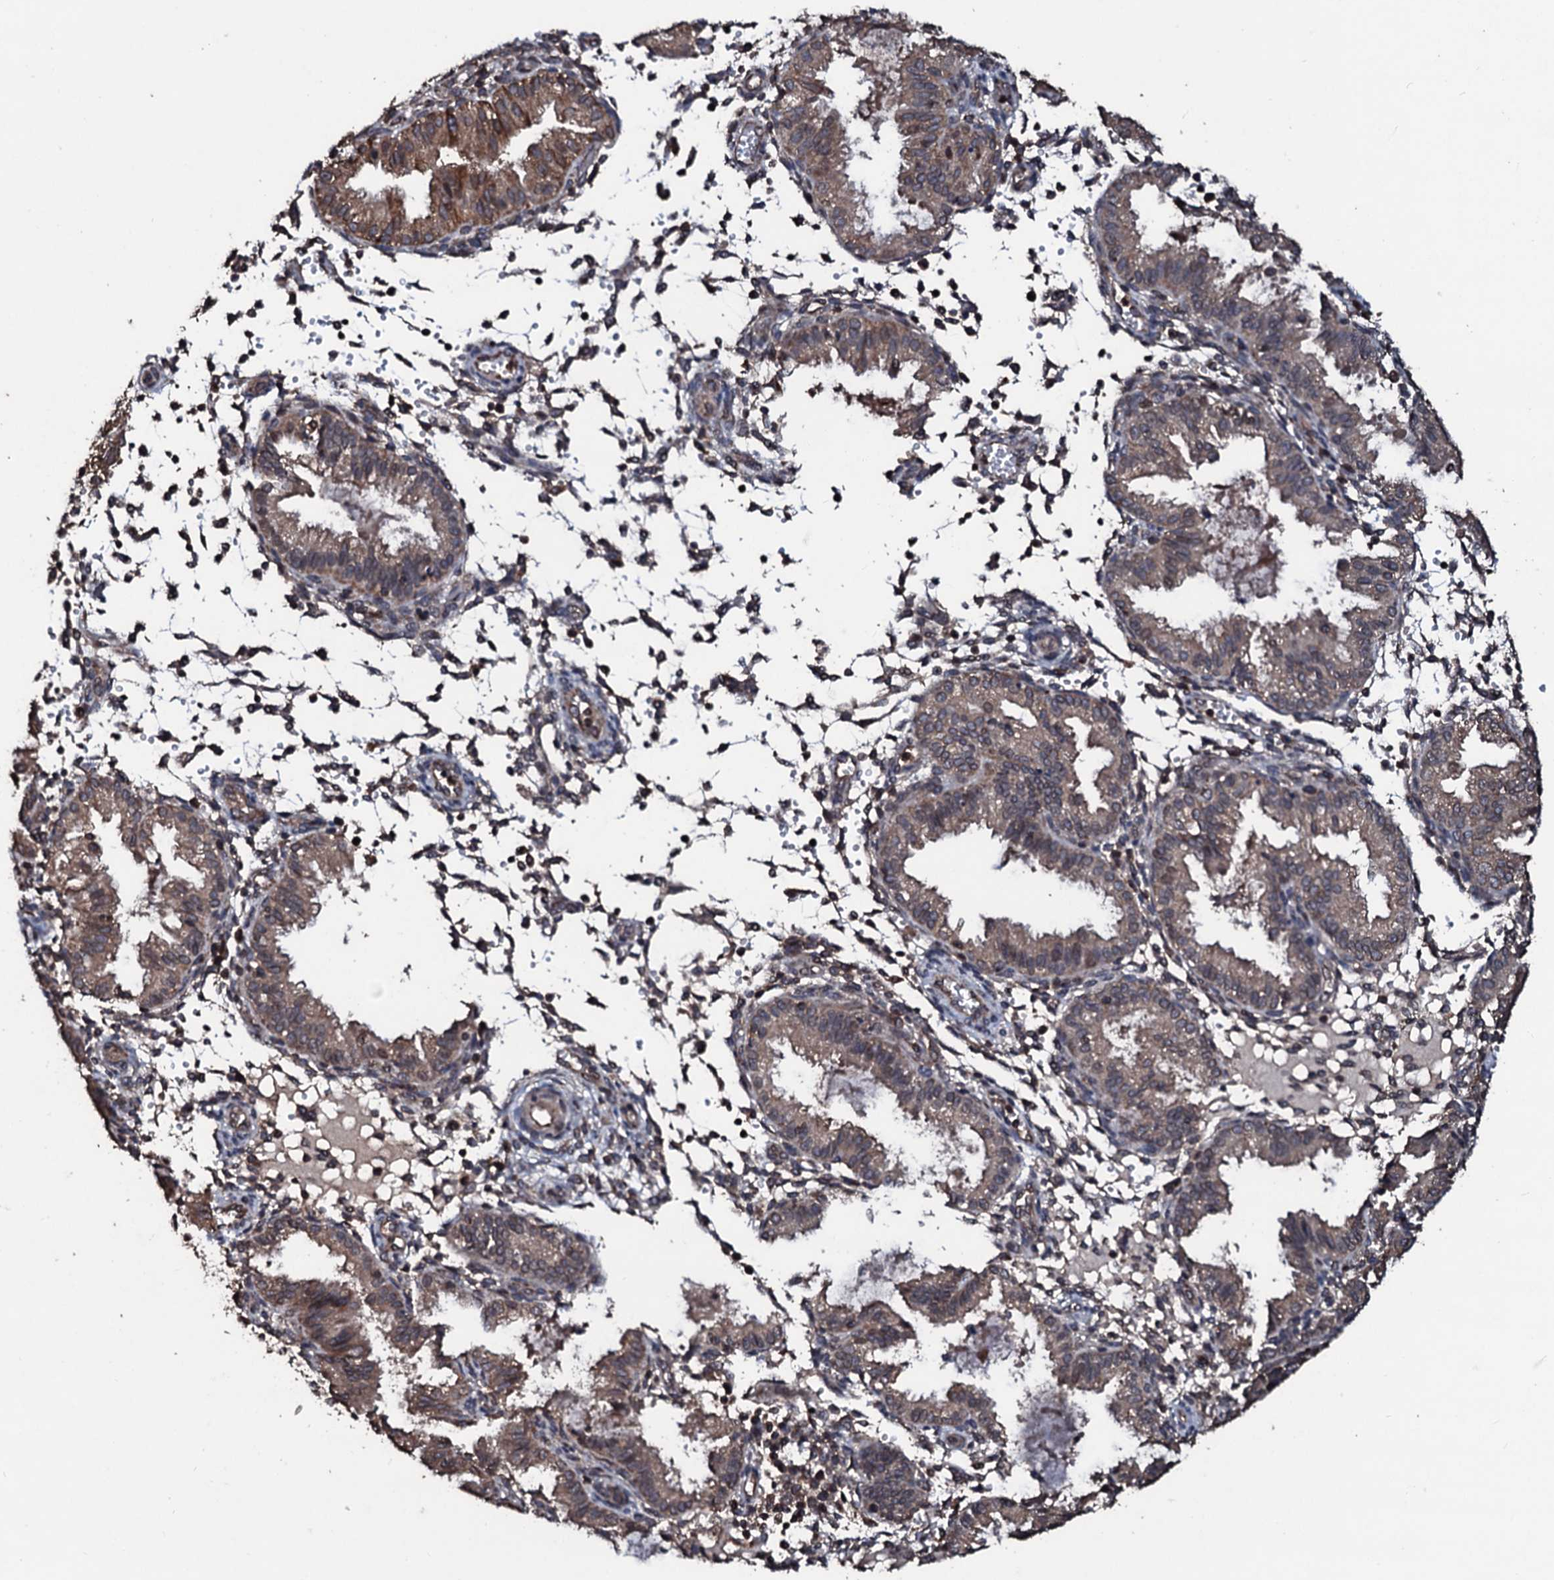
{"staining": {"intensity": "moderate", "quantity": "<25%", "location": "cytoplasmic/membranous"}, "tissue": "endometrium", "cell_type": "Cells in endometrial stroma", "image_type": "normal", "snomed": [{"axis": "morphology", "description": "Normal tissue, NOS"}, {"axis": "topography", "description": "Endometrium"}], "caption": "Protein expression analysis of benign endometrium reveals moderate cytoplasmic/membranous positivity in approximately <25% of cells in endometrial stroma. (DAB IHC, brown staining for protein, blue staining for nuclei).", "gene": "SDHAF2", "patient": {"sex": "female", "age": 33}}